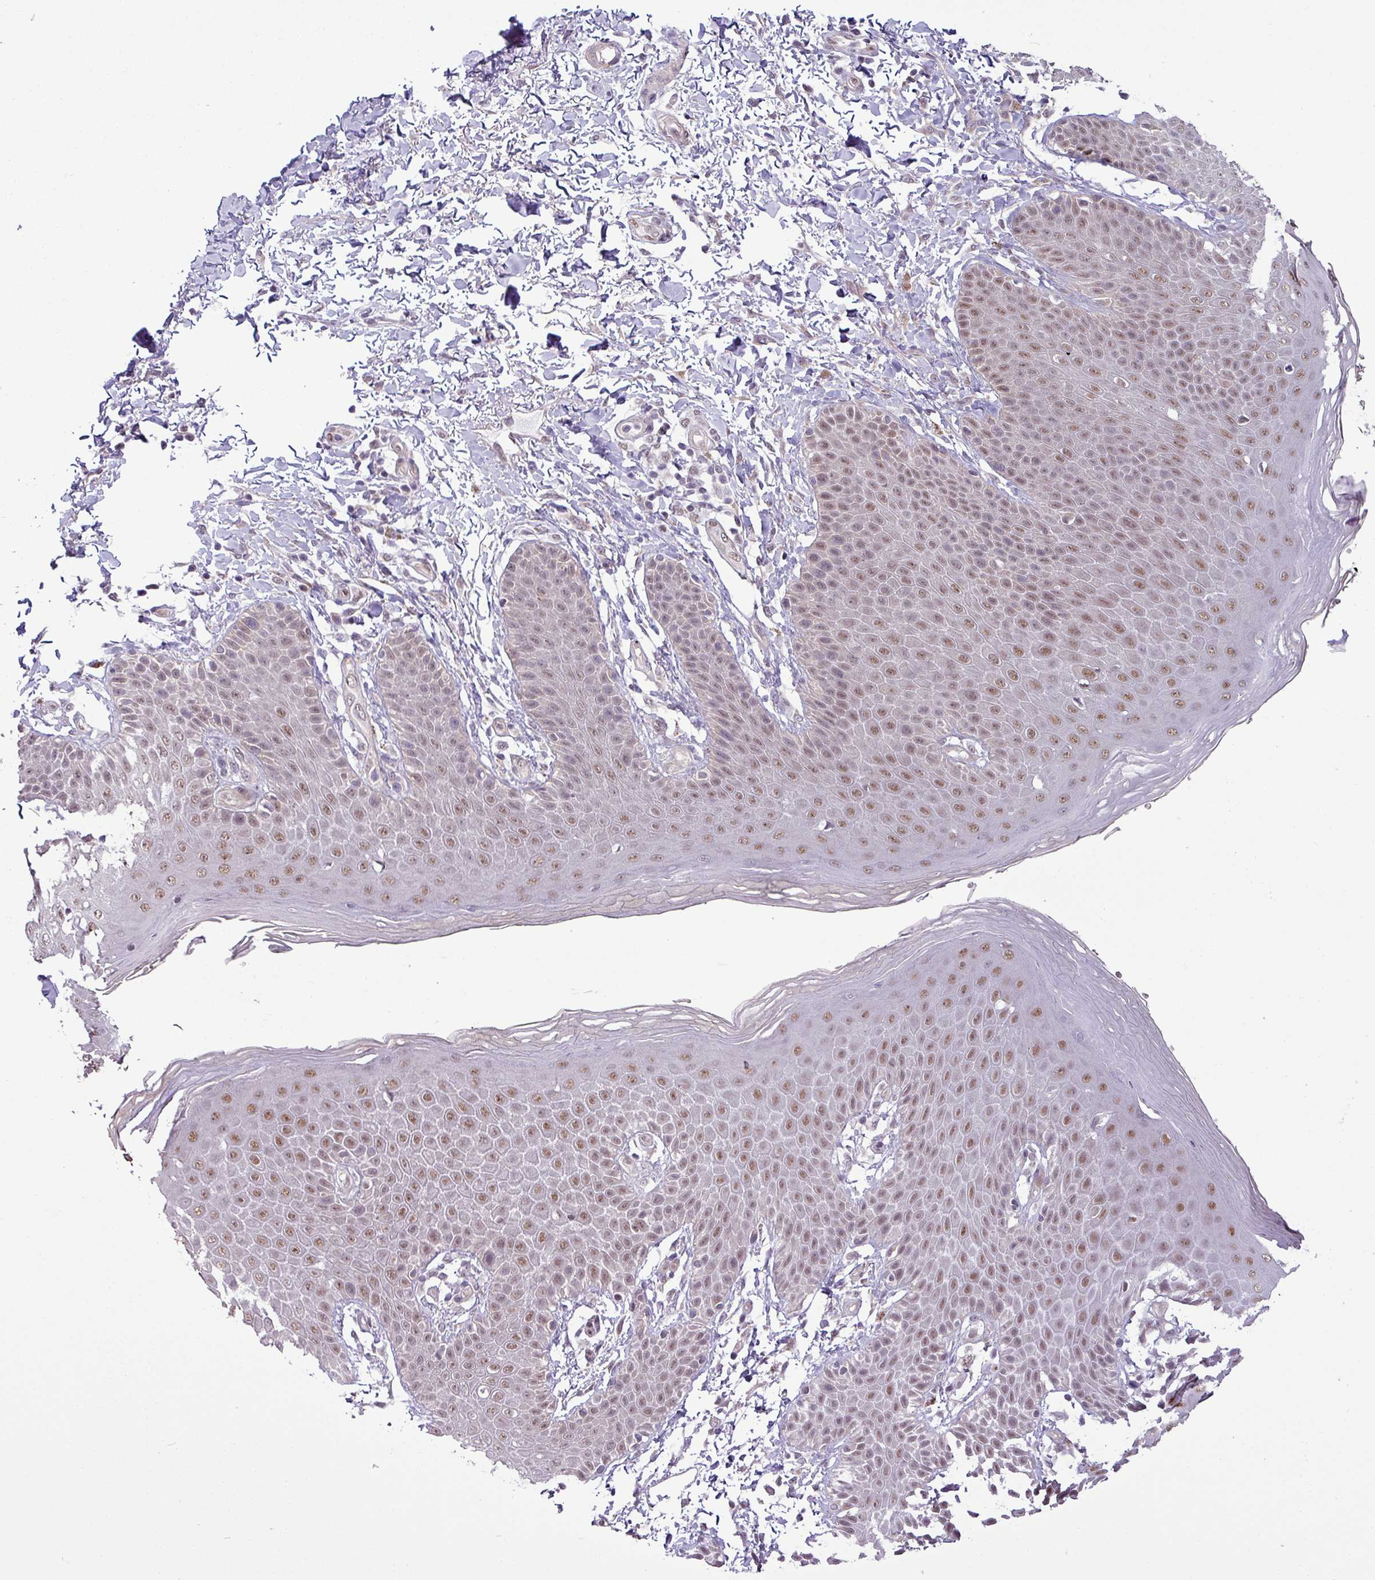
{"staining": {"intensity": "moderate", "quantity": "25%-75%", "location": "nuclear"}, "tissue": "skin", "cell_type": "Epidermal cells", "image_type": "normal", "snomed": [{"axis": "morphology", "description": "Normal tissue, NOS"}, {"axis": "topography", "description": "Peripheral nerve tissue"}], "caption": "Immunohistochemical staining of benign human skin reveals 25%-75% levels of moderate nuclear protein positivity in about 25%-75% of epidermal cells. (DAB IHC with brightfield microscopy, high magnification).", "gene": "ZNF217", "patient": {"sex": "male", "age": 51}}